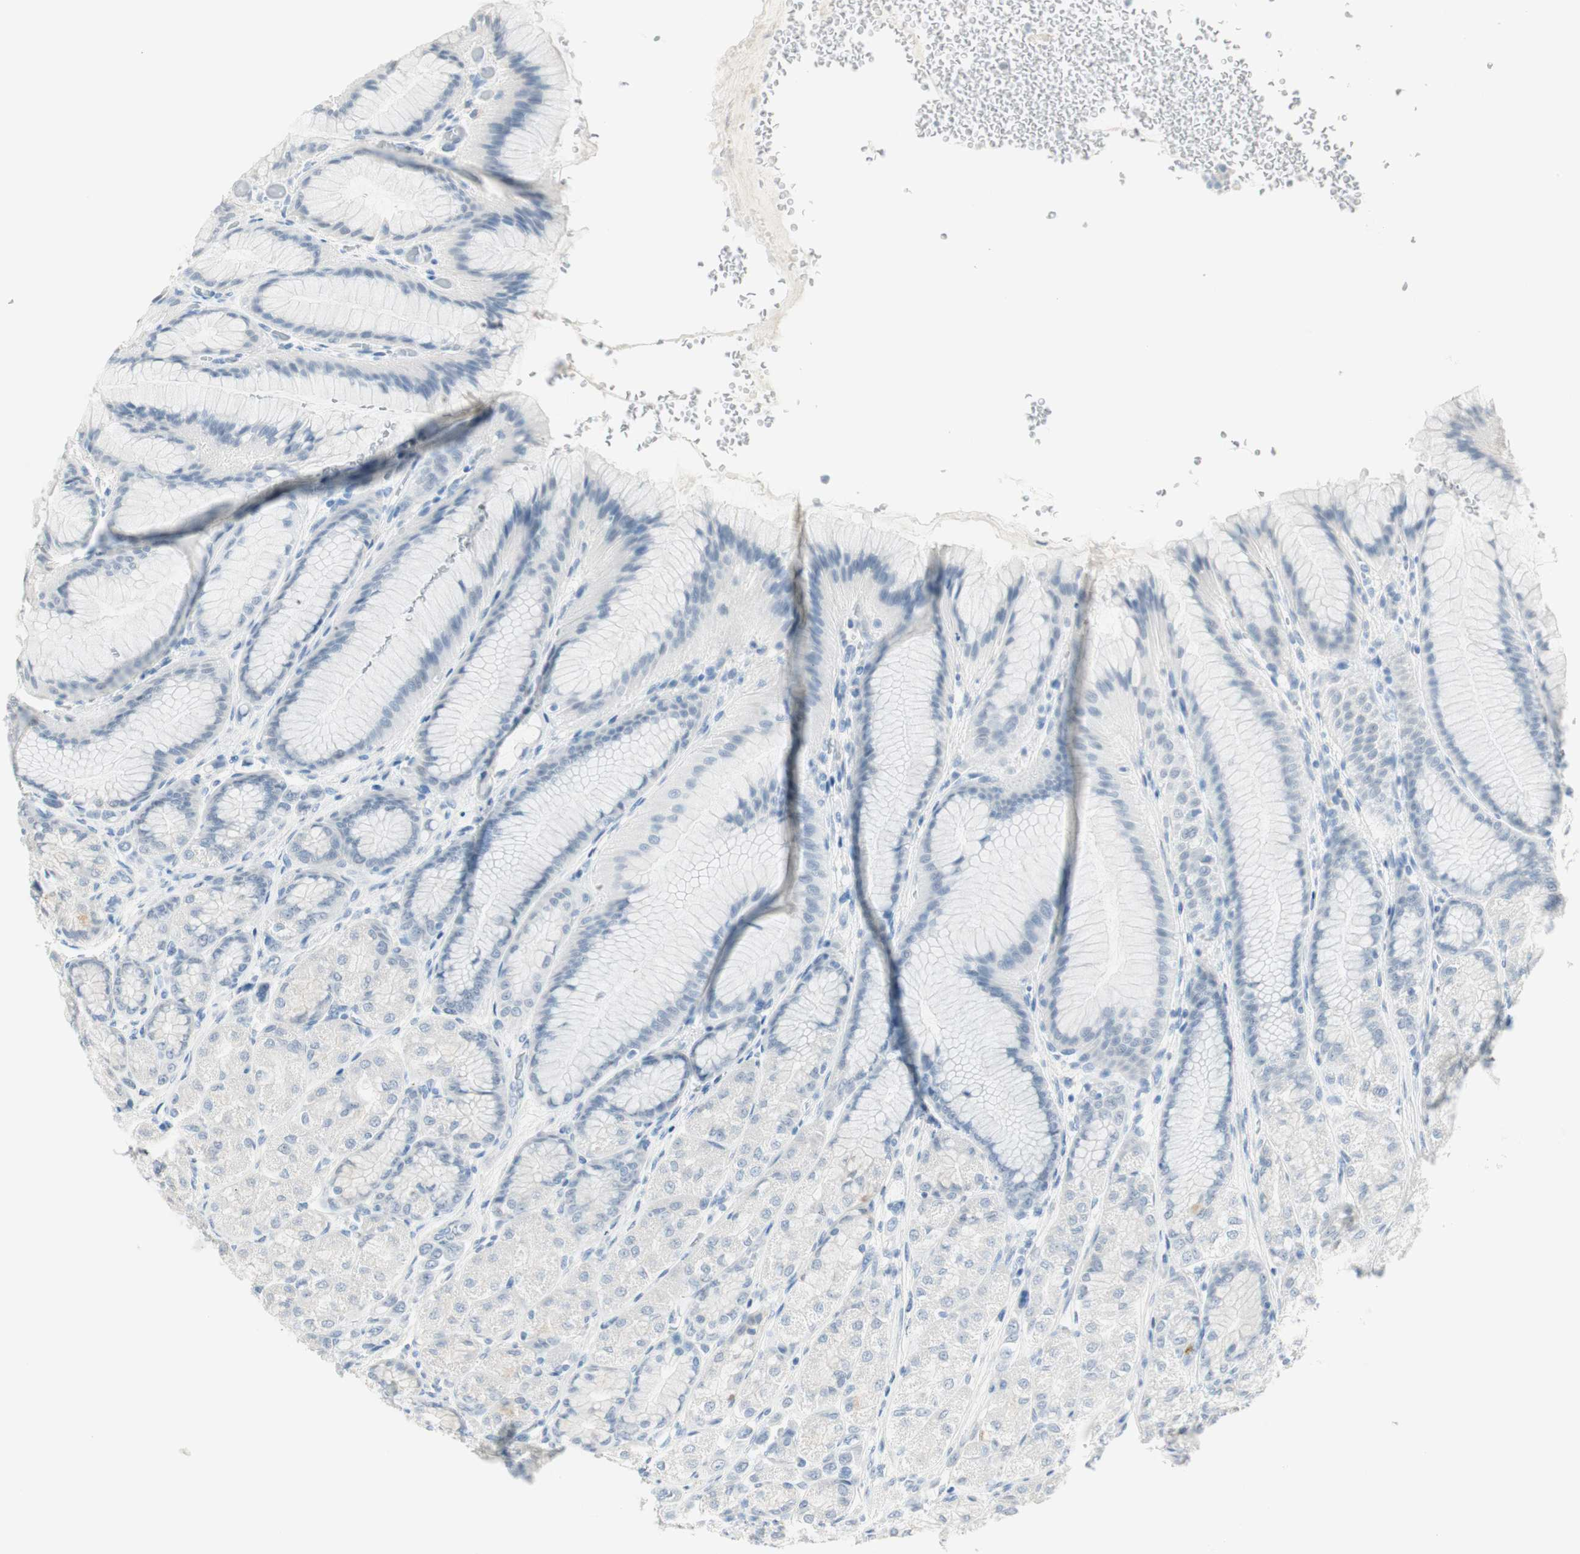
{"staining": {"intensity": "weak", "quantity": "<25%", "location": "cytoplasmic/membranous"}, "tissue": "stomach", "cell_type": "Glandular cells", "image_type": "normal", "snomed": [{"axis": "morphology", "description": "Normal tissue, NOS"}, {"axis": "morphology", "description": "Adenocarcinoma, NOS"}, {"axis": "topography", "description": "Stomach"}, {"axis": "topography", "description": "Stomach, lower"}], "caption": "DAB (3,3'-diaminobenzidine) immunohistochemical staining of benign stomach demonstrates no significant expression in glandular cells. (Stains: DAB (3,3'-diaminobenzidine) IHC with hematoxylin counter stain, Microscopy: brightfield microscopy at high magnification).", "gene": "MLLT10", "patient": {"sex": "female", "age": 65}}